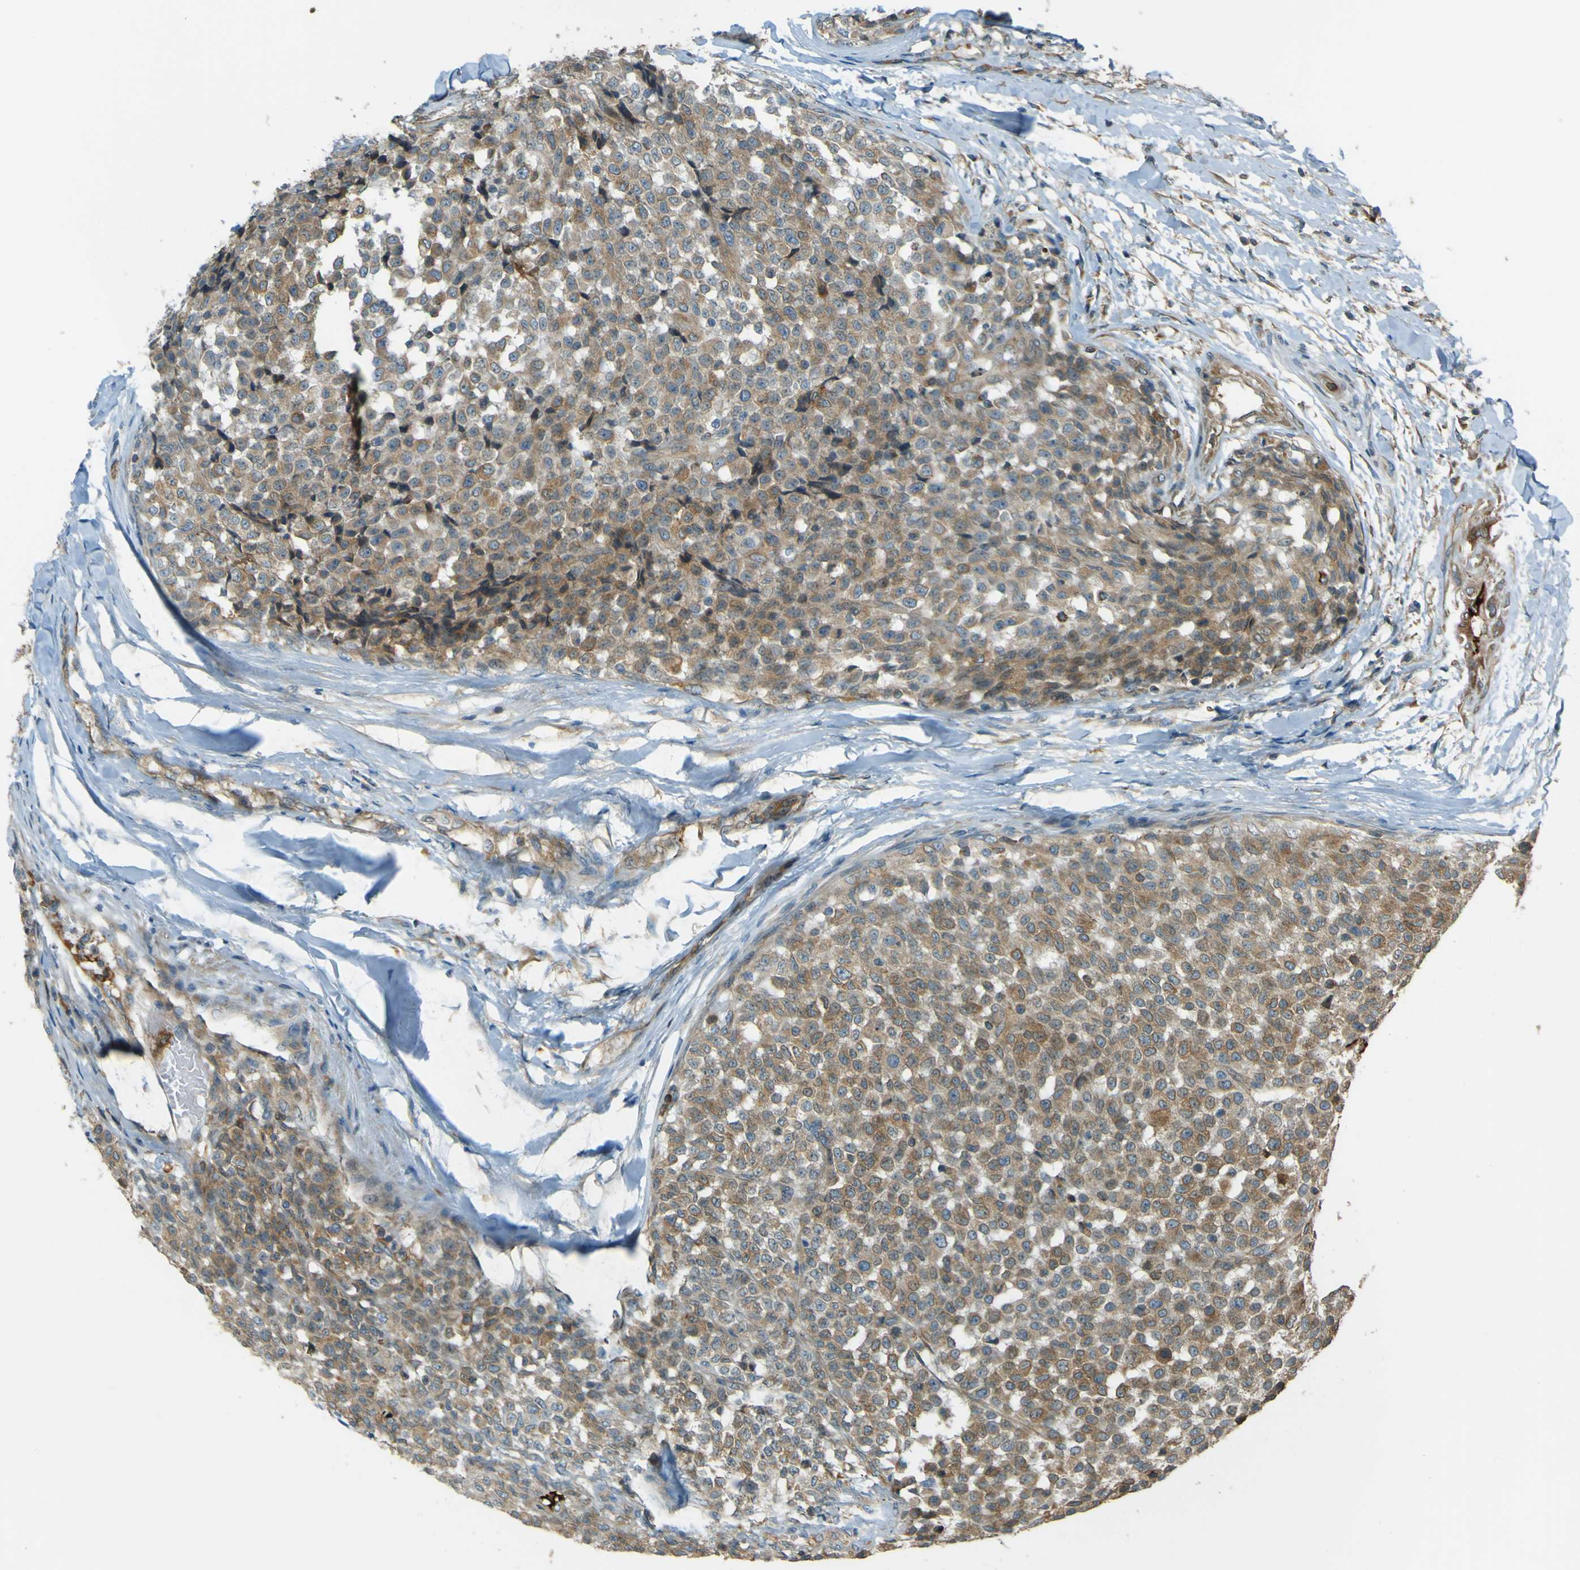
{"staining": {"intensity": "weak", "quantity": ">75%", "location": "cytoplasmic/membranous"}, "tissue": "testis cancer", "cell_type": "Tumor cells", "image_type": "cancer", "snomed": [{"axis": "morphology", "description": "Seminoma, NOS"}, {"axis": "topography", "description": "Testis"}], "caption": "Immunohistochemical staining of testis seminoma shows low levels of weak cytoplasmic/membranous positivity in approximately >75% of tumor cells. The protein is shown in brown color, while the nuclei are stained blue.", "gene": "LPCAT1", "patient": {"sex": "male", "age": 59}}